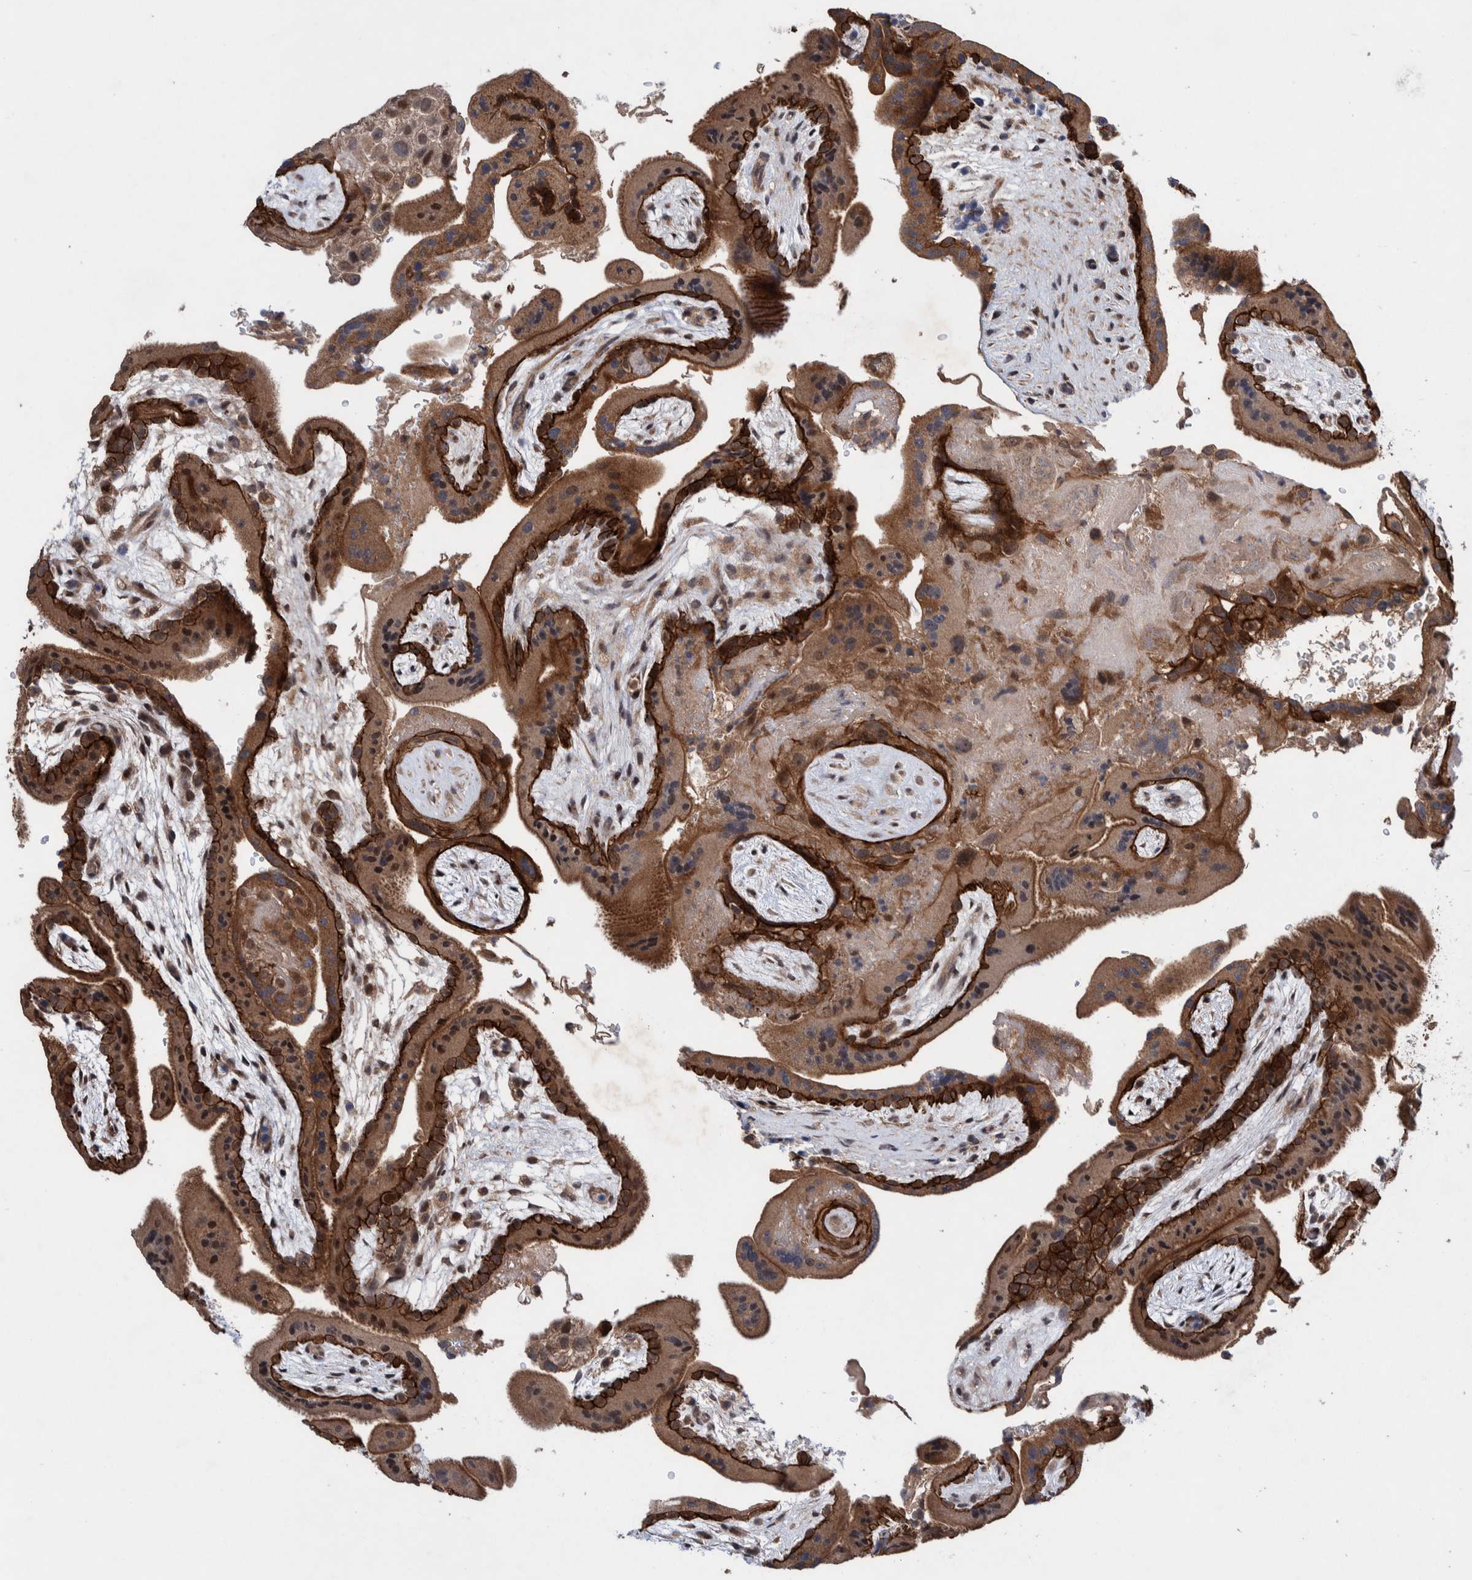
{"staining": {"intensity": "moderate", "quantity": ">75%", "location": "cytoplasmic/membranous"}, "tissue": "placenta", "cell_type": "Decidual cells", "image_type": "normal", "snomed": [{"axis": "morphology", "description": "Normal tissue, NOS"}, {"axis": "topography", "description": "Placenta"}], "caption": "Approximately >75% of decidual cells in benign human placenta show moderate cytoplasmic/membranous protein staining as visualized by brown immunohistochemical staining.", "gene": "PIK3R6", "patient": {"sex": "female", "age": 35}}